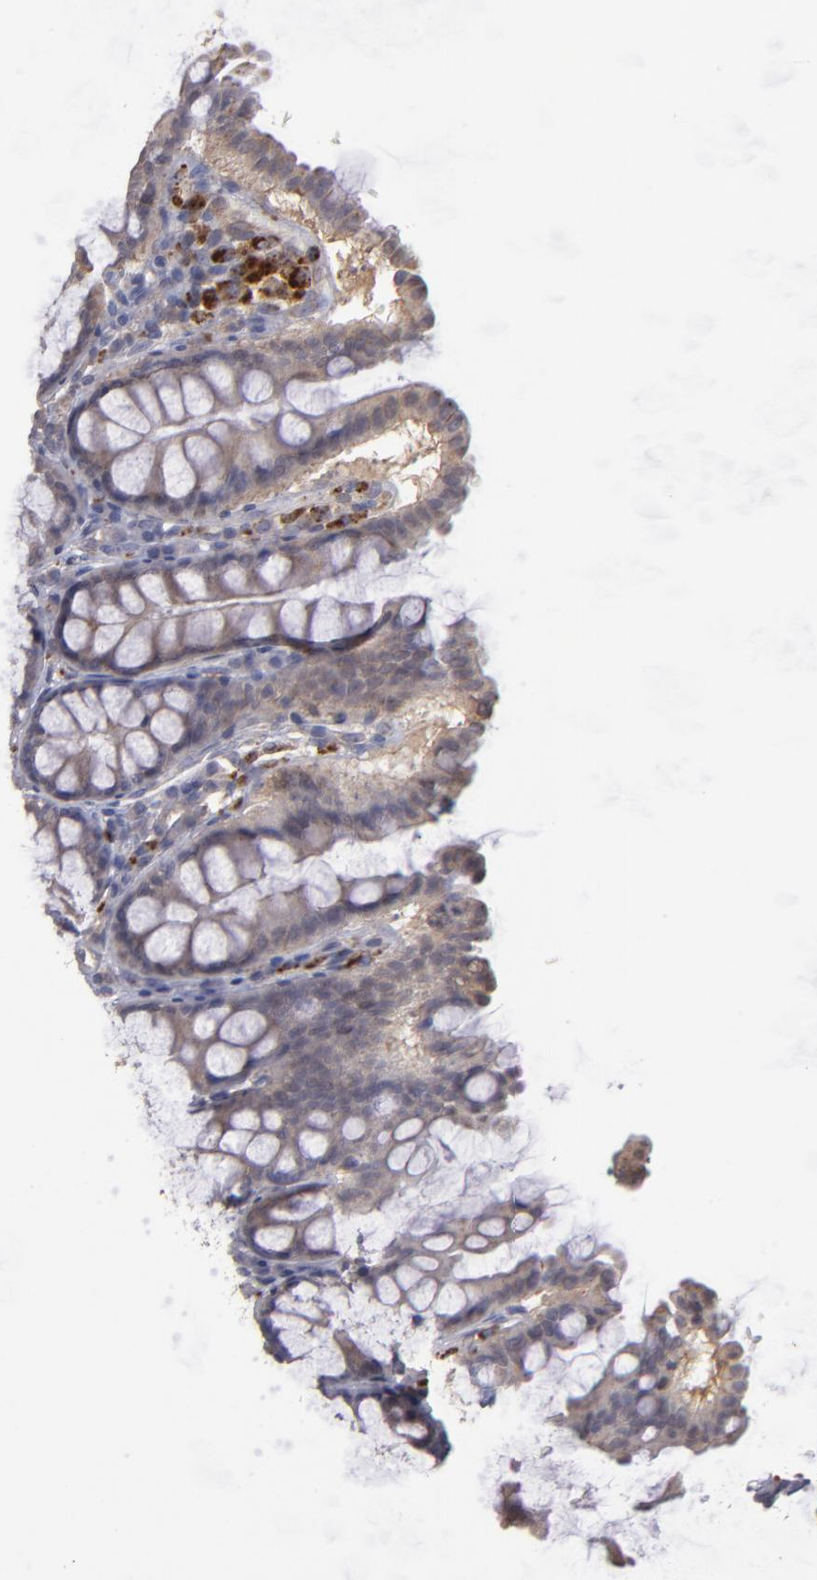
{"staining": {"intensity": "negative", "quantity": "none", "location": "none"}, "tissue": "colon", "cell_type": "Endothelial cells", "image_type": "normal", "snomed": [{"axis": "morphology", "description": "Normal tissue, NOS"}, {"axis": "topography", "description": "Colon"}], "caption": "IHC image of benign colon: colon stained with DAB (3,3'-diaminobenzidine) exhibits no significant protein expression in endothelial cells.", "gene": "CTSO", "patient": {"sex": "female", "age": 61}}